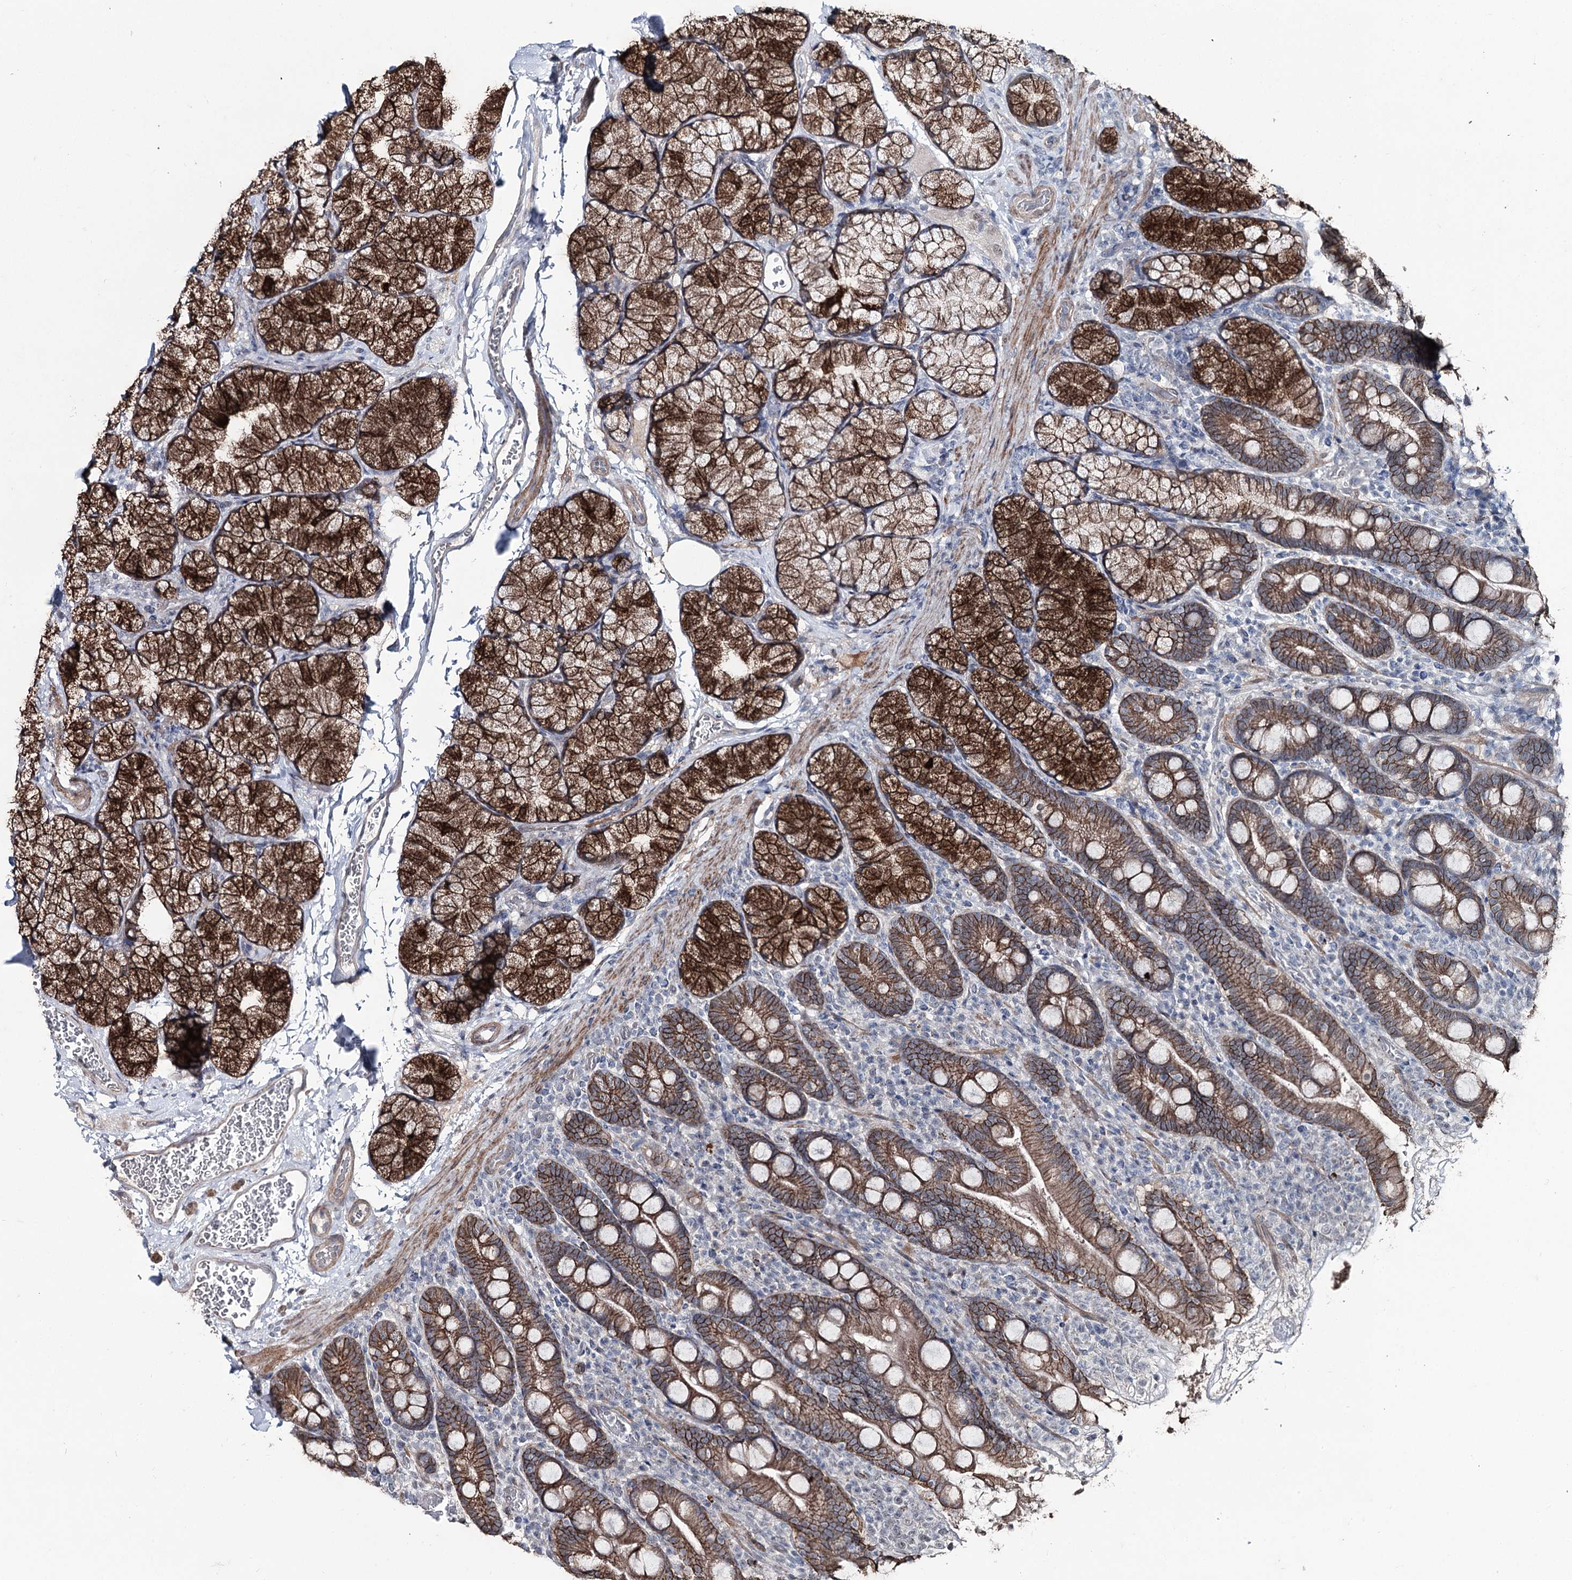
{"staining": {"intensity": "strong", "quantity": ">75%", "location": "cytoplasmic/membranous"}, "tissue": "duodenum", "cell_type": "Glandular cells", "image_type": "normal", "snomed": [{"axis": "morphology", "description": "Normal tissue, NOS"}, {"axis": "topography", "description": "Duodenum"}], "caption": "Unremarkable duodenum displays strong cytoplasmic/membranous expression in about >75% of glandular cells.", "gene": "FAM120B", "patient": {"sex": "male", "age": 35}}